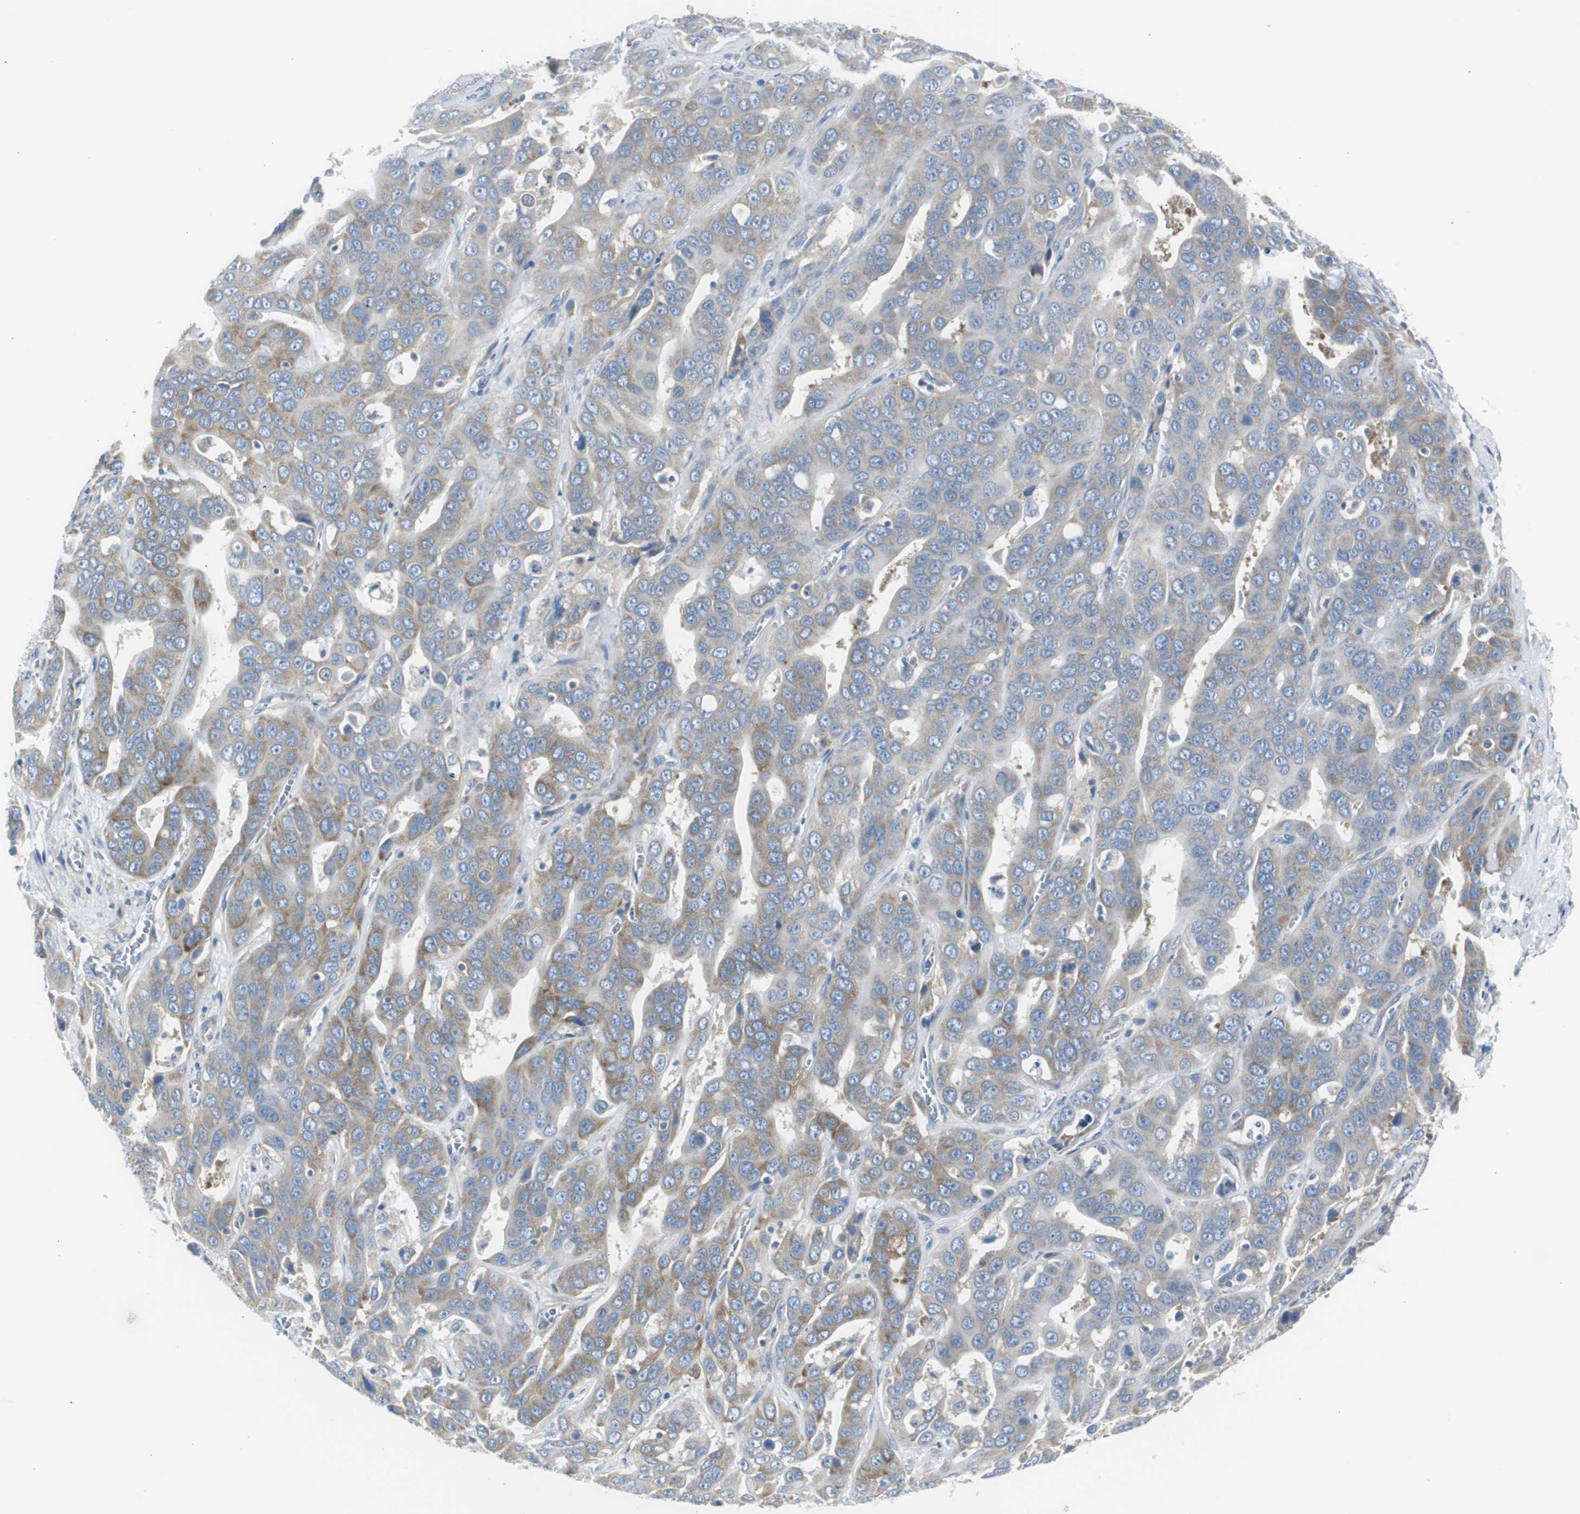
{"staining": {"intensity": "weak", "quantity": ">75%", "location": "cytoplasmic/membranous"}, "tissue": "liver cancer", "cell_type": "Tumor cells", "image_type": "cancer", "snomed": [{"axis": "morphology", "description": "Cholangiocarcinoma"}, {"axis": "topography", "description": "Liver"}], "caption": "A micrograph of liver cholangiocarcinoma stained for a protein demonstrates weak cytoplasmic/membranous brown staining in tumor cells.", "gene": "RPS12", "patient": {"sex": "female", "age": 52}}